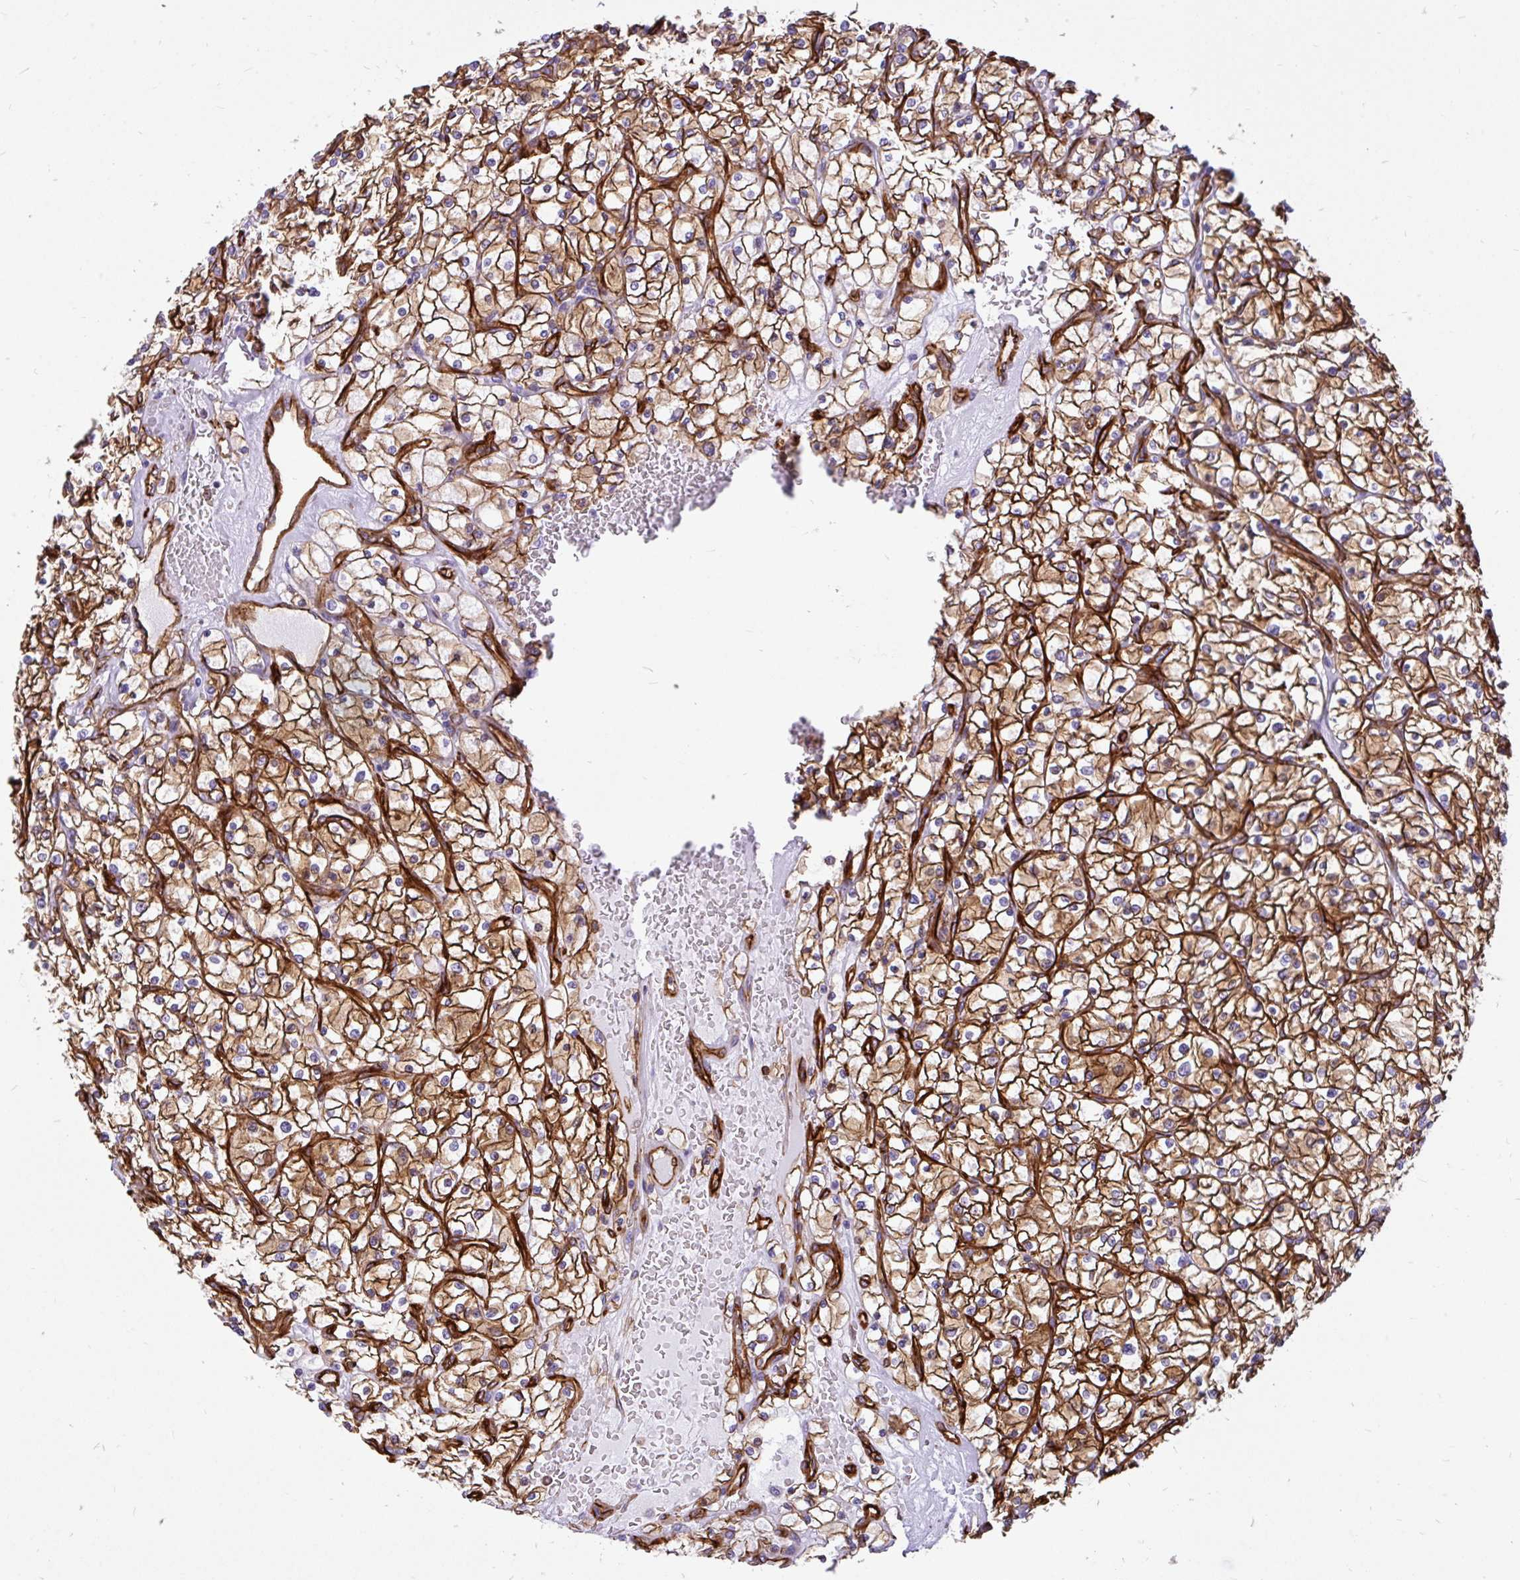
{"staining": {"intensity": "moderate", "quantity": ">75%", "location": "cytoplasmic/membranous"}, "tissue": "renal cancer", "cell_type": "Tumor cells", "image_type": "cancer", "snomed": [{"axis": "morphology", "description": "Adenocarcinoma, NOS"}, {"axis": "topography", "description": "Kidney"}], "caption": "High-power microscopy captured an immunohistochemistry photomicrograph of renal cancer, revealing moderate cytoplasmic/membranous expression in approximately >75% of tumor cells.", "gene": "MAP1LC3B", "patient": {"sex": "female", "age": 64}}